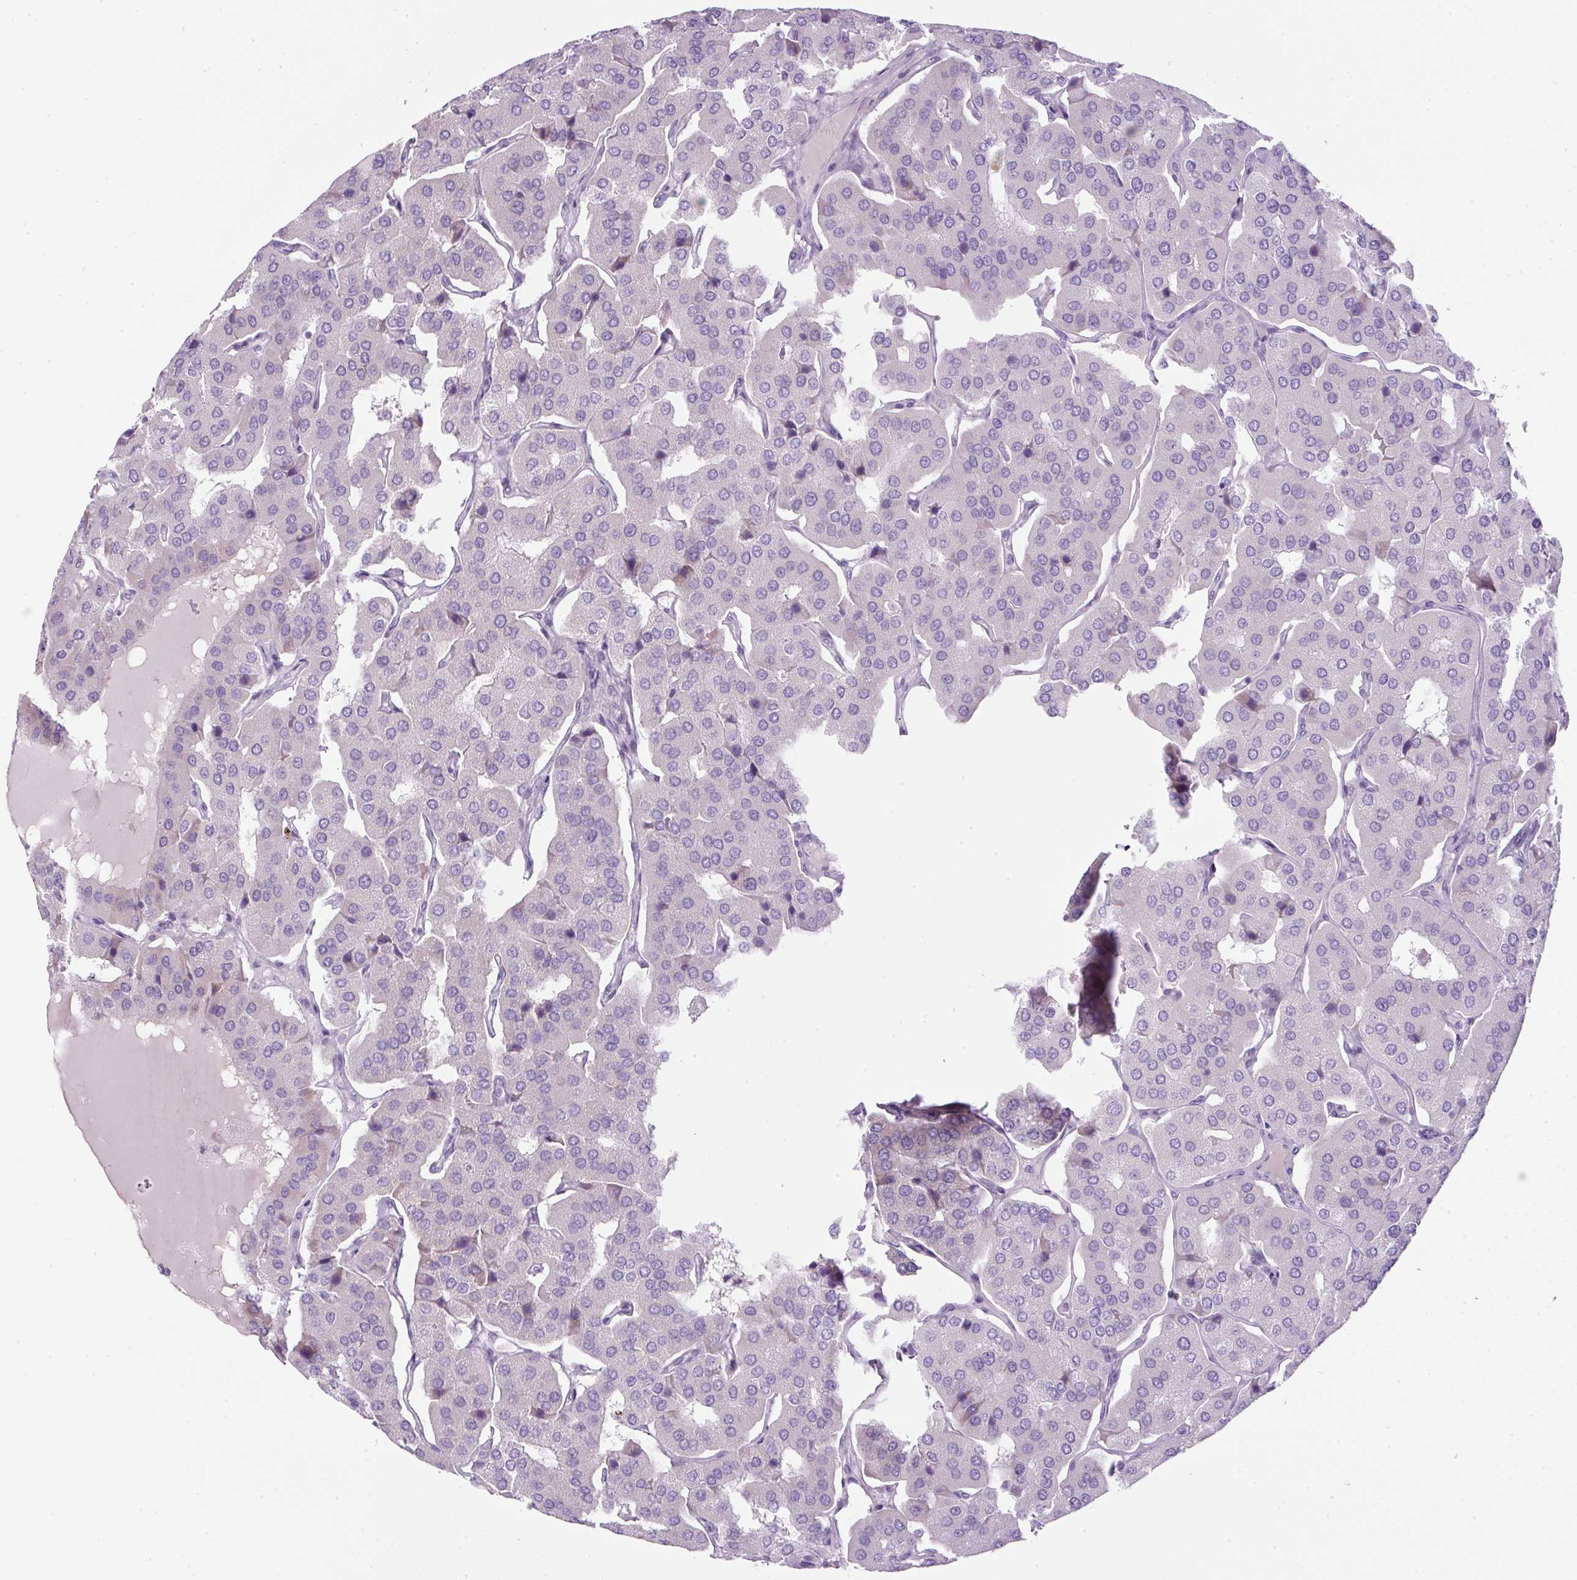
{"staining": {"intensity": "negative", "quantity": "none", "location": "none"}, "tissue": "parathyroid gland", "cell_type": "Glandular cells", "image_type": "normal", "snomed": [{"axis": "morphology", "description": "Normal tissue, NOS"}, {"axis": "morphology", "description": "Adenoma, NOS"}, {"axis": "topography", "description": "Parathyroid gland"}], "caption": "Human parathyroid gland stained for a protein using immunohistochemistry (IHC) shows no expression in glandular cells.", "gene": "FGFBP3", "patient": {"sex": "female", "age": 86}}